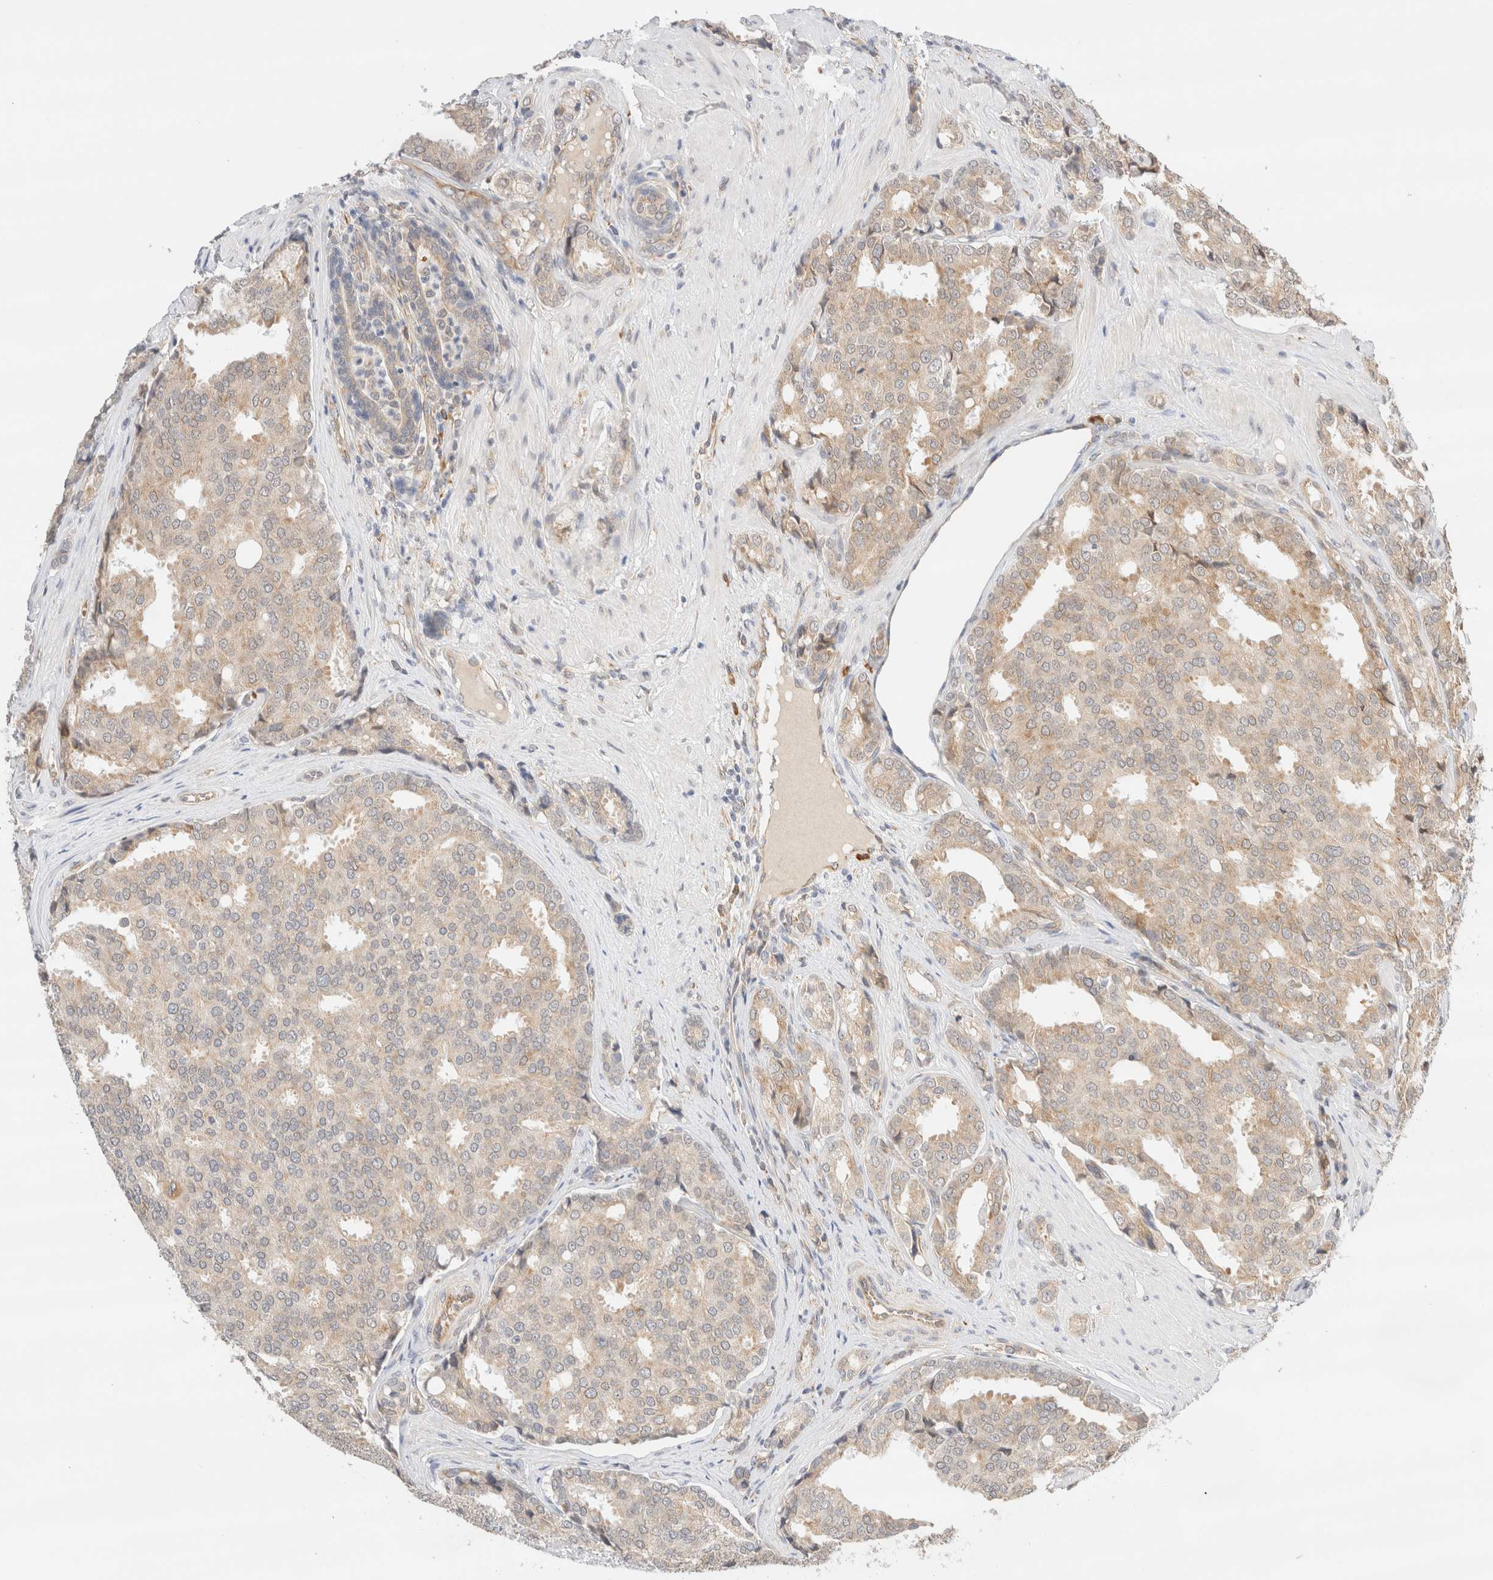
{"staining": {"intensity": "weak", "quantity": "<25%", "location": "cytoplasmic/membranous"}, "tissue": "prostate cancer", "cell_type": "Tumor cells", "image_type": "cancer", "snomed": [{"axis": "morphology", "description": "Adenocarcinoma, High grade"}, {"axis": "topography", "description": "Prostate"}], "caption": "Image shows no significant protein staining in tumor cells of prostate cancer (adenocarcinoma (high-grade)).", "gene": "SYVN1", "patient": {"sex": "male", "age": 50}}